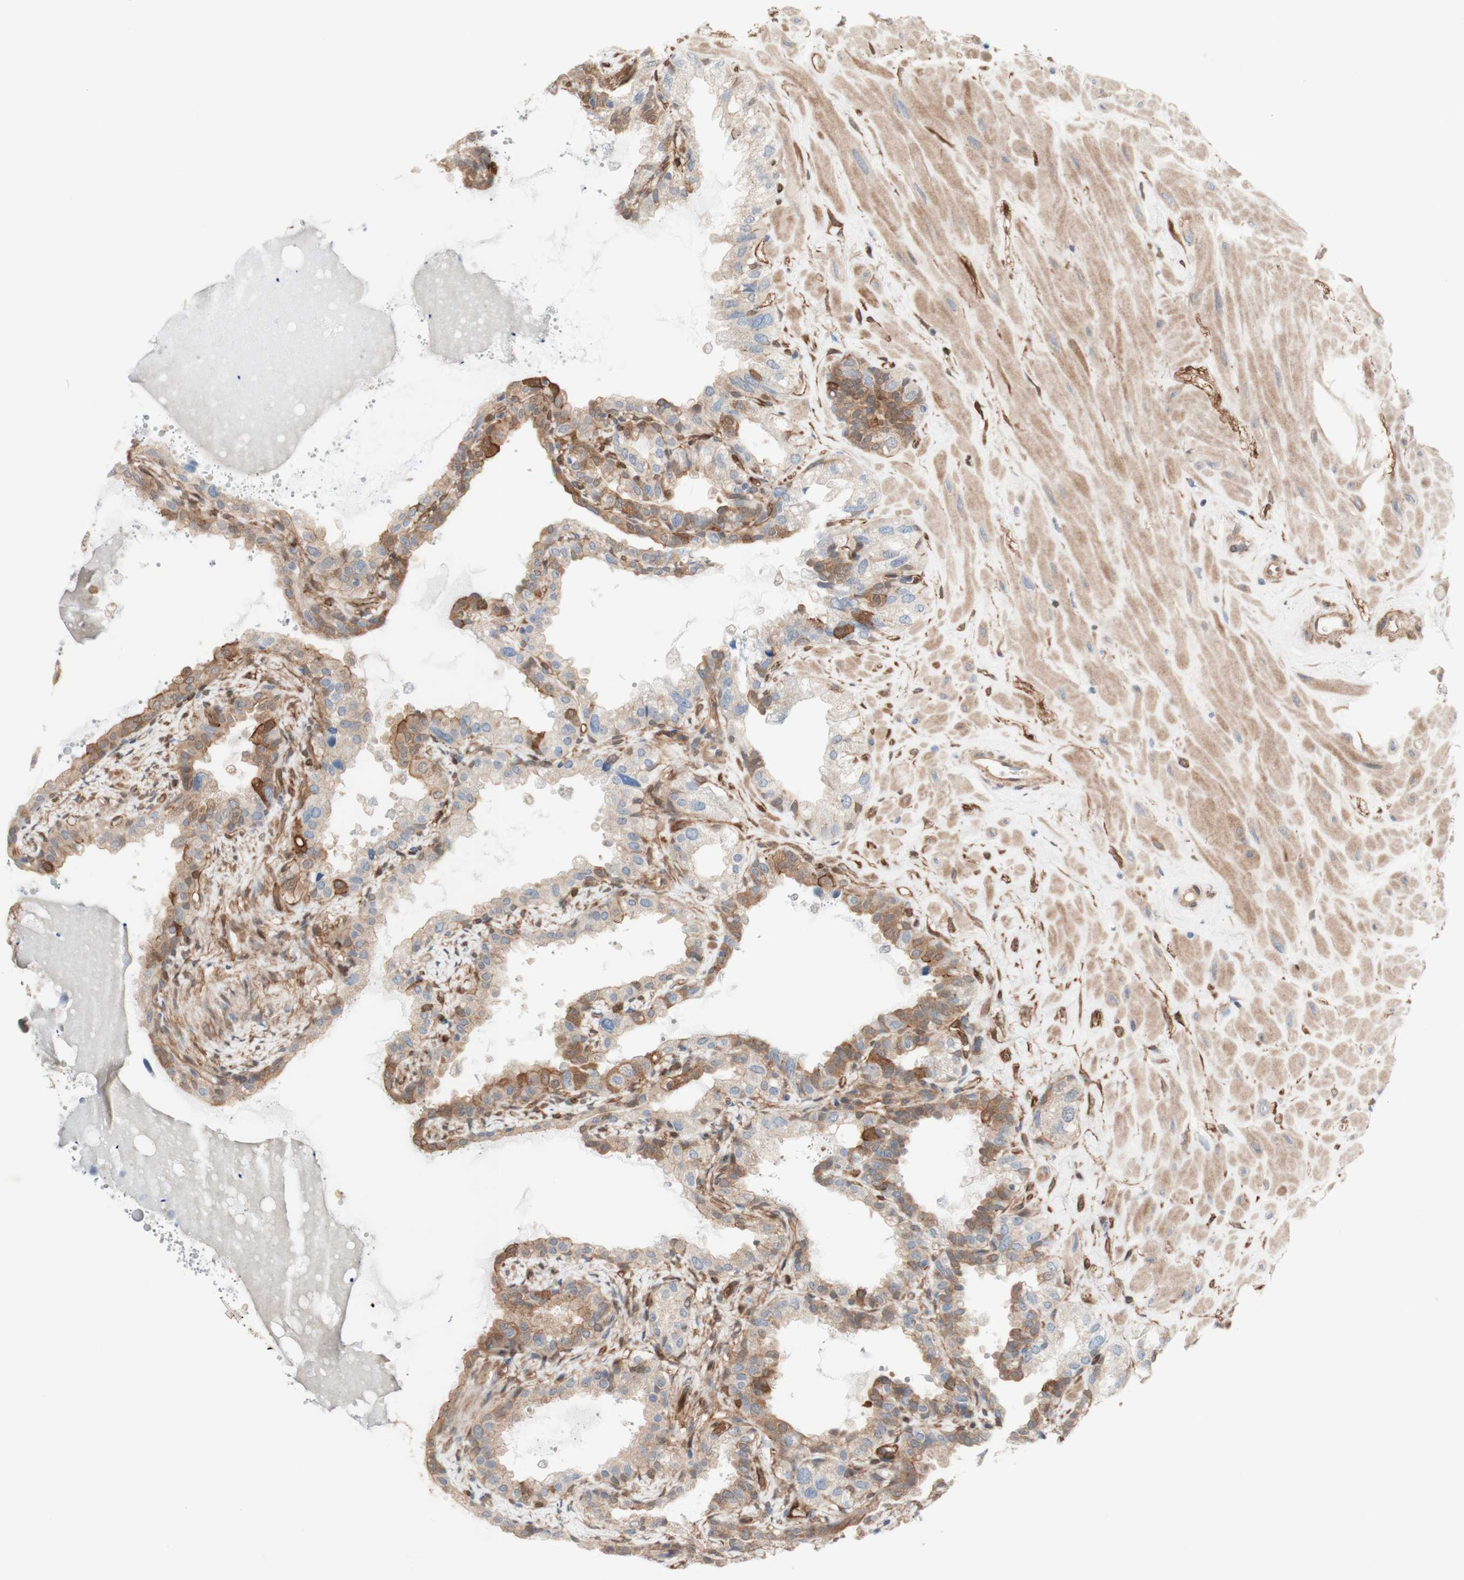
{"staining": {"intensity": "moderate", "quantity": "25%-75%", "location": "cytoplasmic/membranous"}, "tissue": "seminal vesicle", "cell_type": "Glandular cells", "image_type": "normal", "snomed": [{"axis": "morphology", "description": "Normal tissue, NOS"}, {"axis": "topography", "description": "Seminal veicle"}], "caption": "A histopathology image showing moderate cytoplasmic/membranous staining in about 25%-75% of glandular cells in benign seminal vesicle, as visualized by brown immunohistochemical staining.", "gene": "CNN3", "patient": {"sex": "male", "age": 68}}